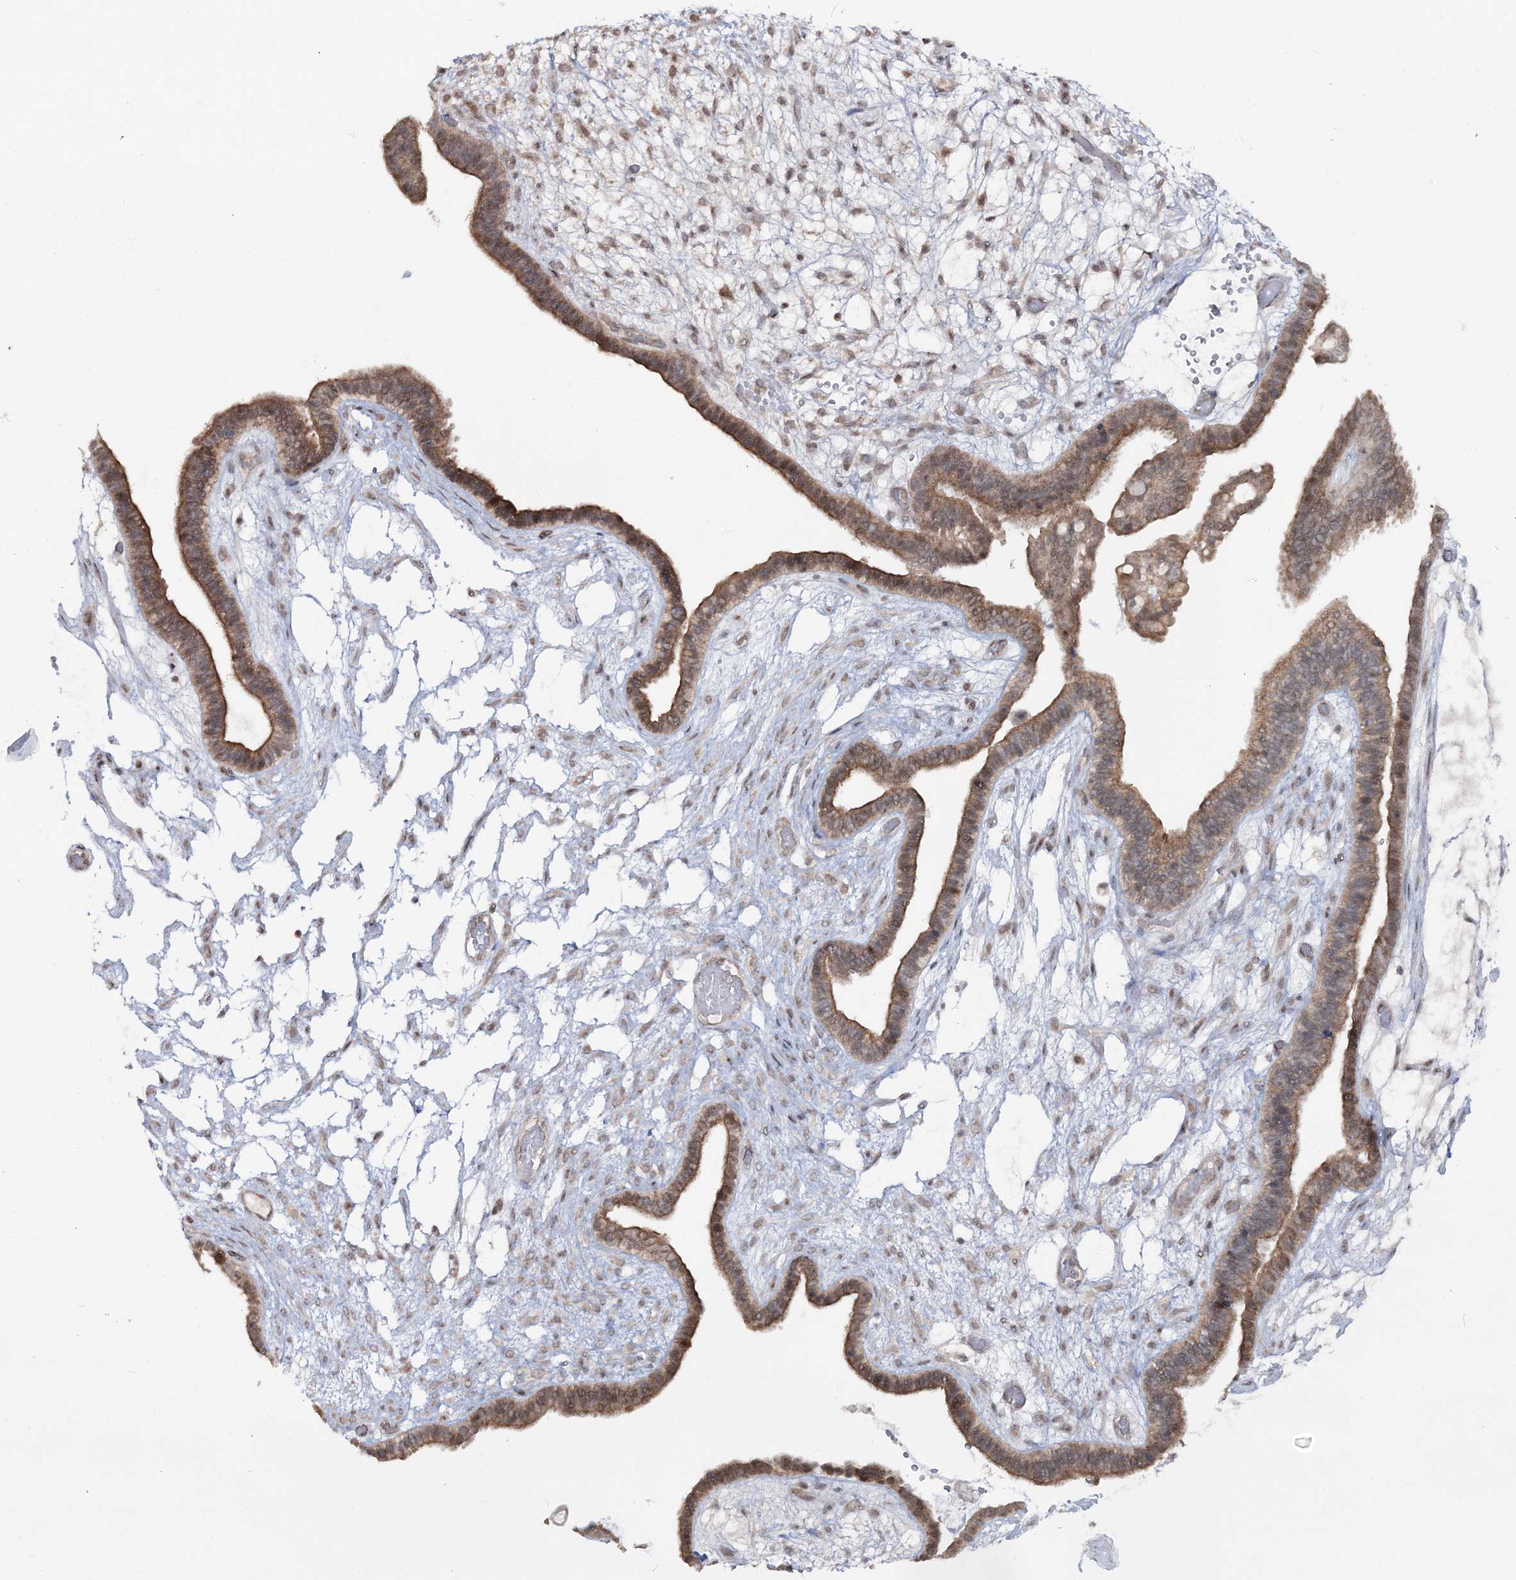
{"staining": {"intensity": "moderate", "quantity": ">75%", "location": "cytoplasmic/membranous"}, "tissue": "ovarian cancer", "cell_type": "Tumor cells", "image_type": "cancer", "snomed": [{"axis": "morphology", "description": "Cystadenocarcinoma, serous, NOS"}, {"axis": "topography", "description": "Ovary"}], "caption": "This image exhibits immunohistochemistry (IHC) staining of ovarian cancer (serous cystadenocarcinoma), with medium moderate cytoplasmic/membranous positivity in approximately >75% of tumor cells.", "gene": "ZFAND6", "patient": {"sex": "female", "age": 56}}